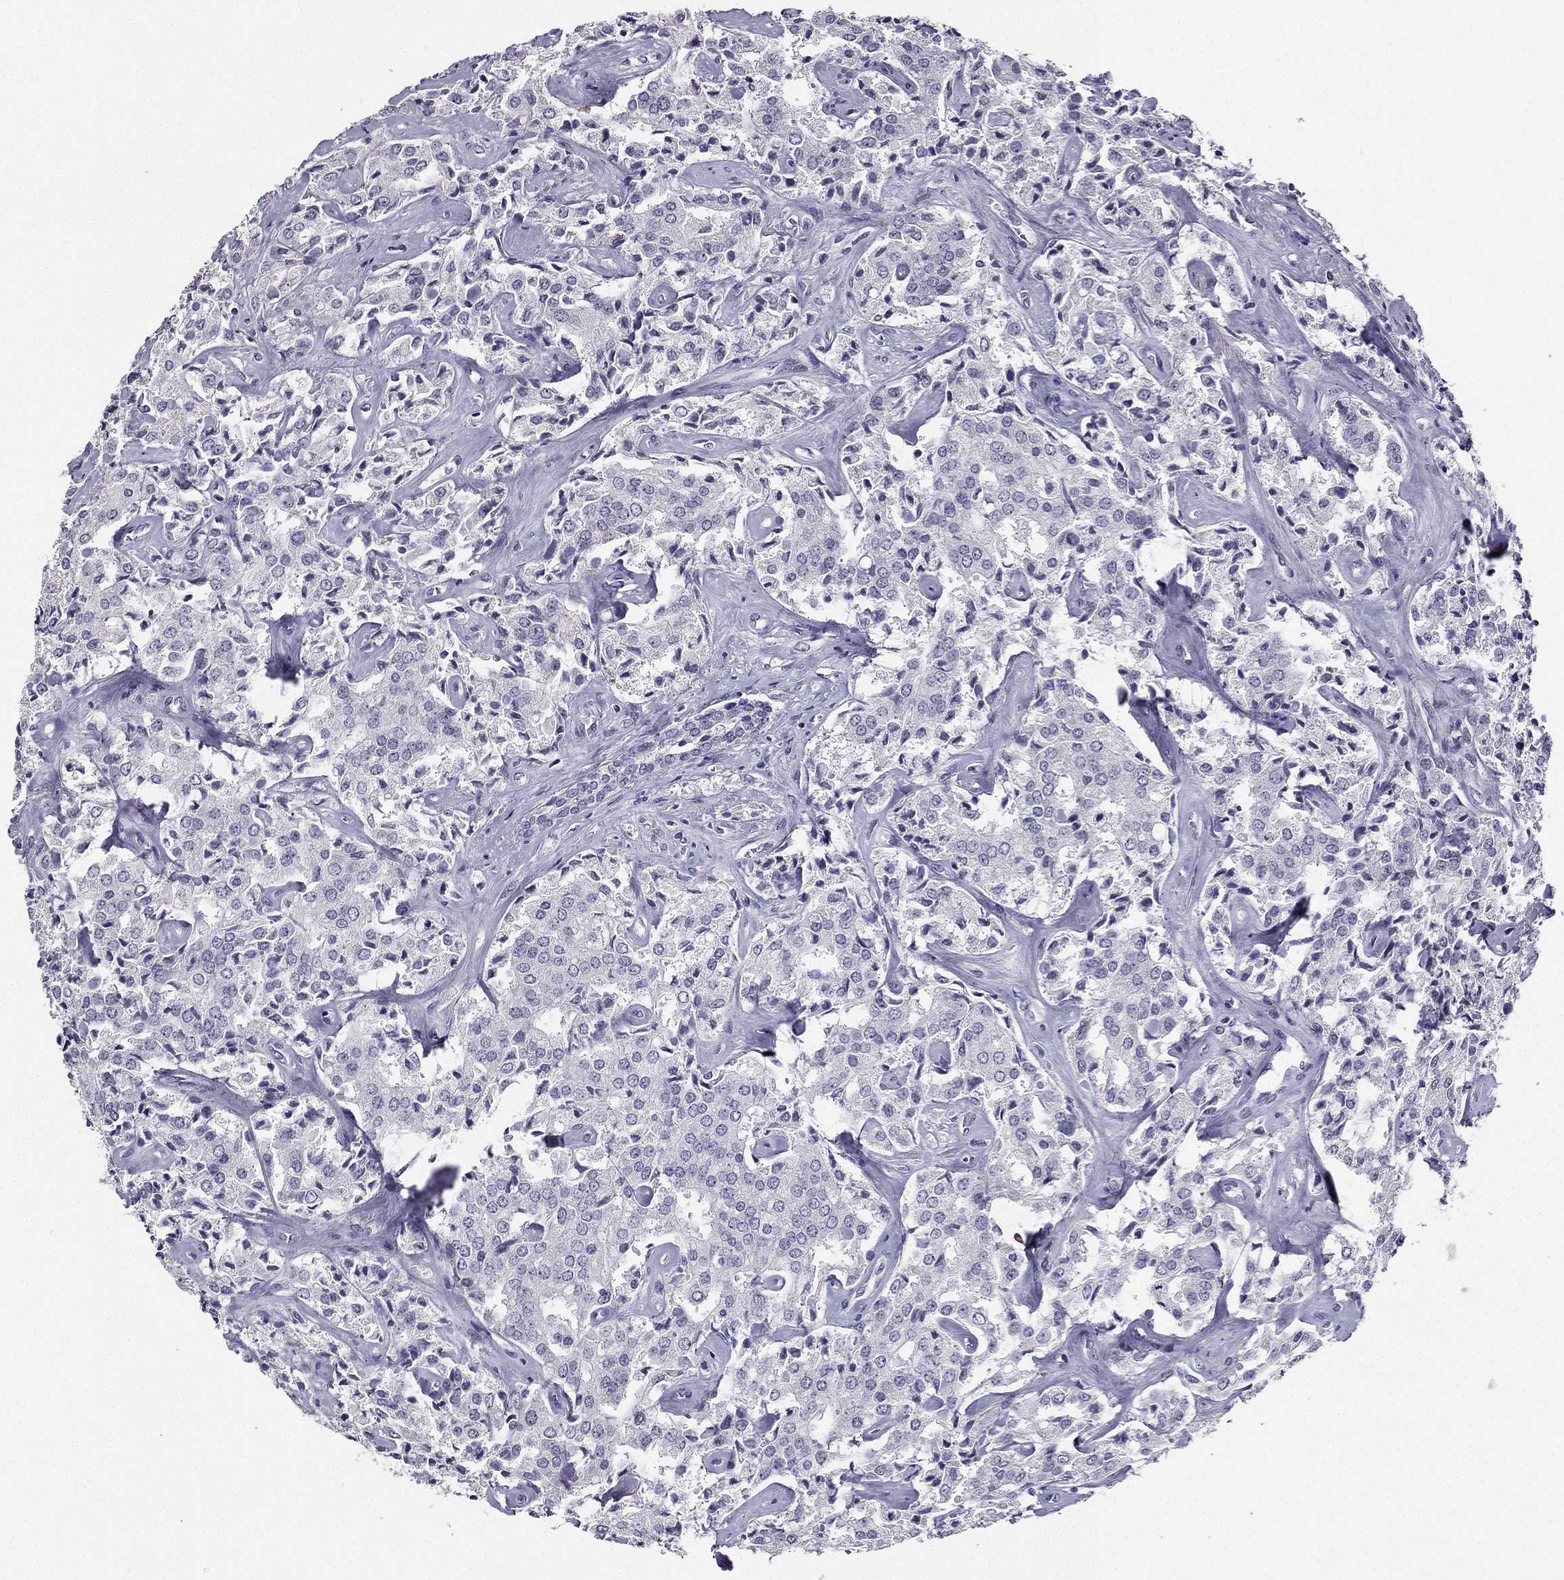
{"staining": {"intensity": "negative", "quantity": "none", "location": "none"}, "tissue": "prostate cancer", "cell_type": "Tumor cells", "image_type": "cancer", "snomed": [{"axis": "morphology", "description": "Adenocarcinoma, NOS"}, {"axis": "topography", "description": "Prostate"}], "caption": "There is no significant staining in tumor cells of prostate cancer. (Brightfield microscopy of DAB (3,3'-diaminobenzidine) immunohistochemistry (IHC) at high magnification).", "gene": "CALB2", "patient": {"sex": "male", "age": 66}}